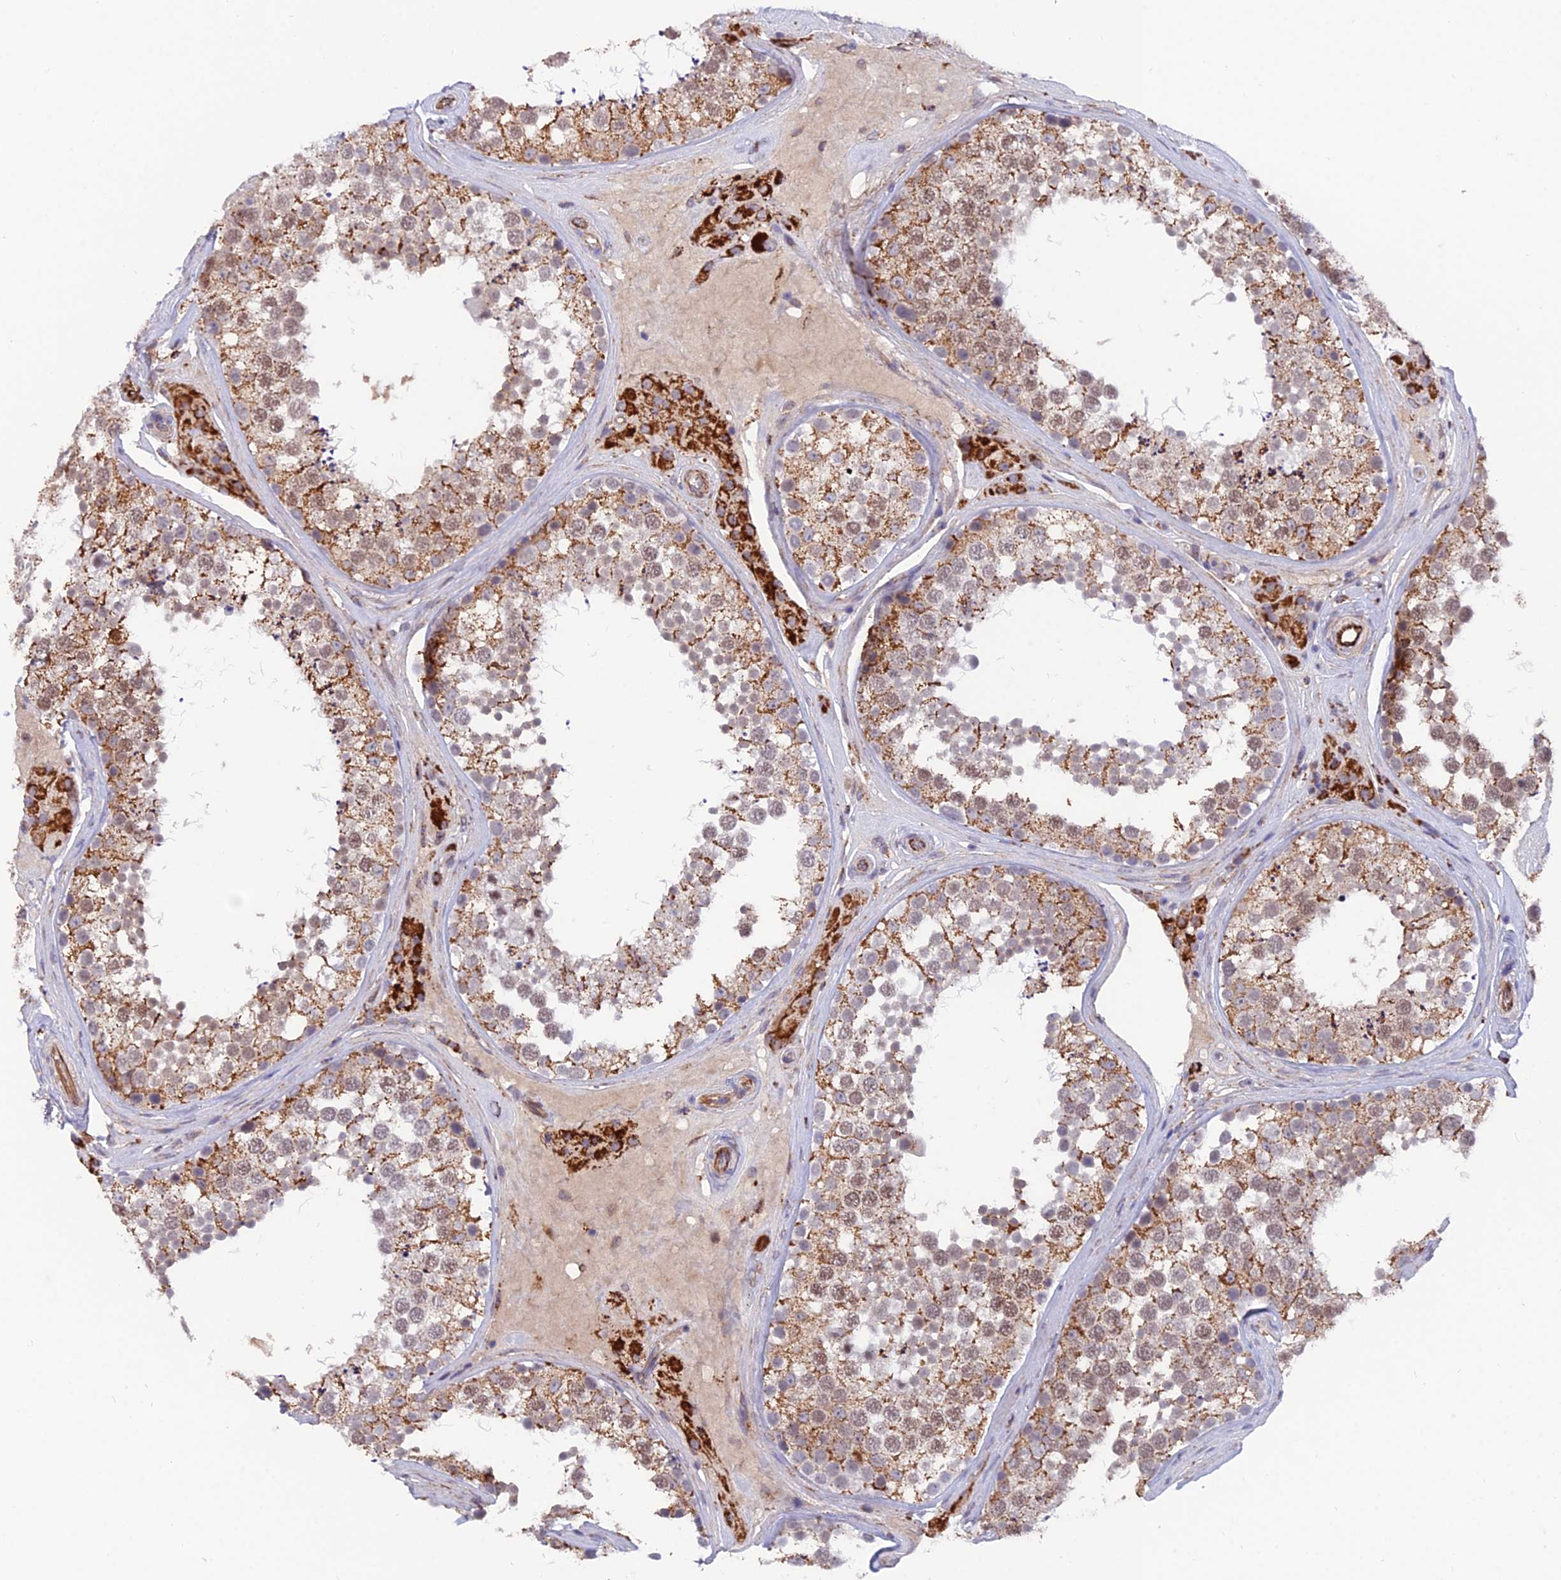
{"staining": {"intensity": "moderate", "quantity": ">75%", "location": "cytoplasmic/membranous,nuclear"}, "tissue": "testis", "cell_type": "Cells in seminiferous ducts", "image_type": "normal", "snomed": [{"axis": "morphology", "description": "Normal tissue, NOS"}, {"axis": "topography", "description": "Testis"}], "caption": "DAB immunohistochemical staining of benign human testis displays moderate cytoplasmic/membranous,nuclear protein expression in about >75% of cells in seminiferous ducts. Nuclei are stained in blue.", "gene": "TIGD6", "patient": {"sex": "male", "age": 46}}